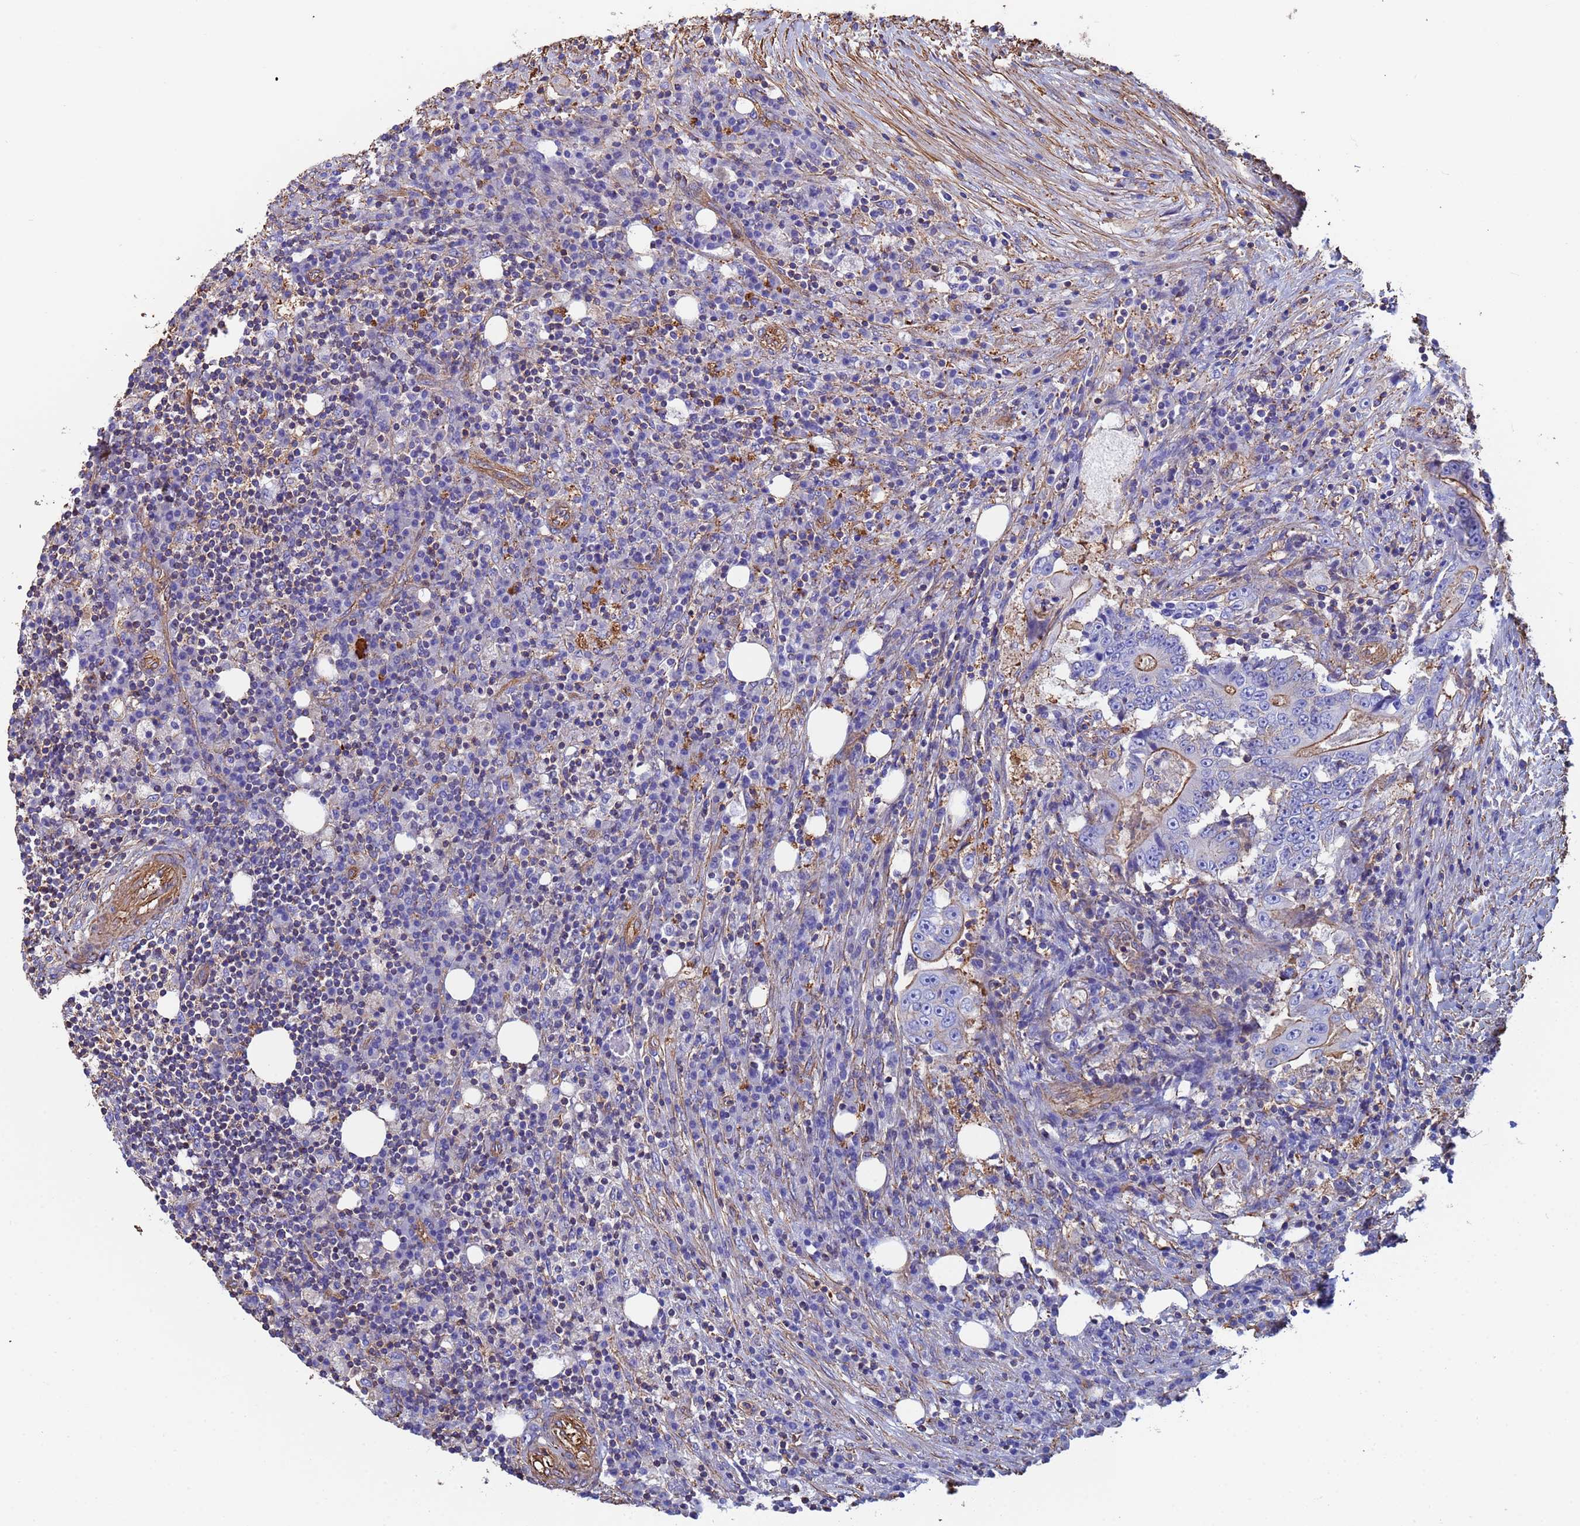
{"staining": {"intensity": "moderate", "quantity": "25%-75%", "location": "cytoplasmic/membranous"}, "tissue": "colorectal cancer", "cell_type": "Tumor cells", "image_type": "cancer", "snomed": [{"axis": "morphology", "description": "Adenocarcinoma, NOS"}, {"axis": "topography", "description": "Colon"}], "caption": "IHC staining of colorectal adenocarcinoma, which reveals medium levels of moderate cytoplasmic/membranous positivity in approximately 25%-75% of tumor cells indicating moderate cytoplasmic/membranous protein staining. The staining was performed using DAB (brown) for protein detection and nuclei were counterstained in hematoxylin (blue).", "gene": "MYL12A", "patient": {"sex": "male", "age": 83}}